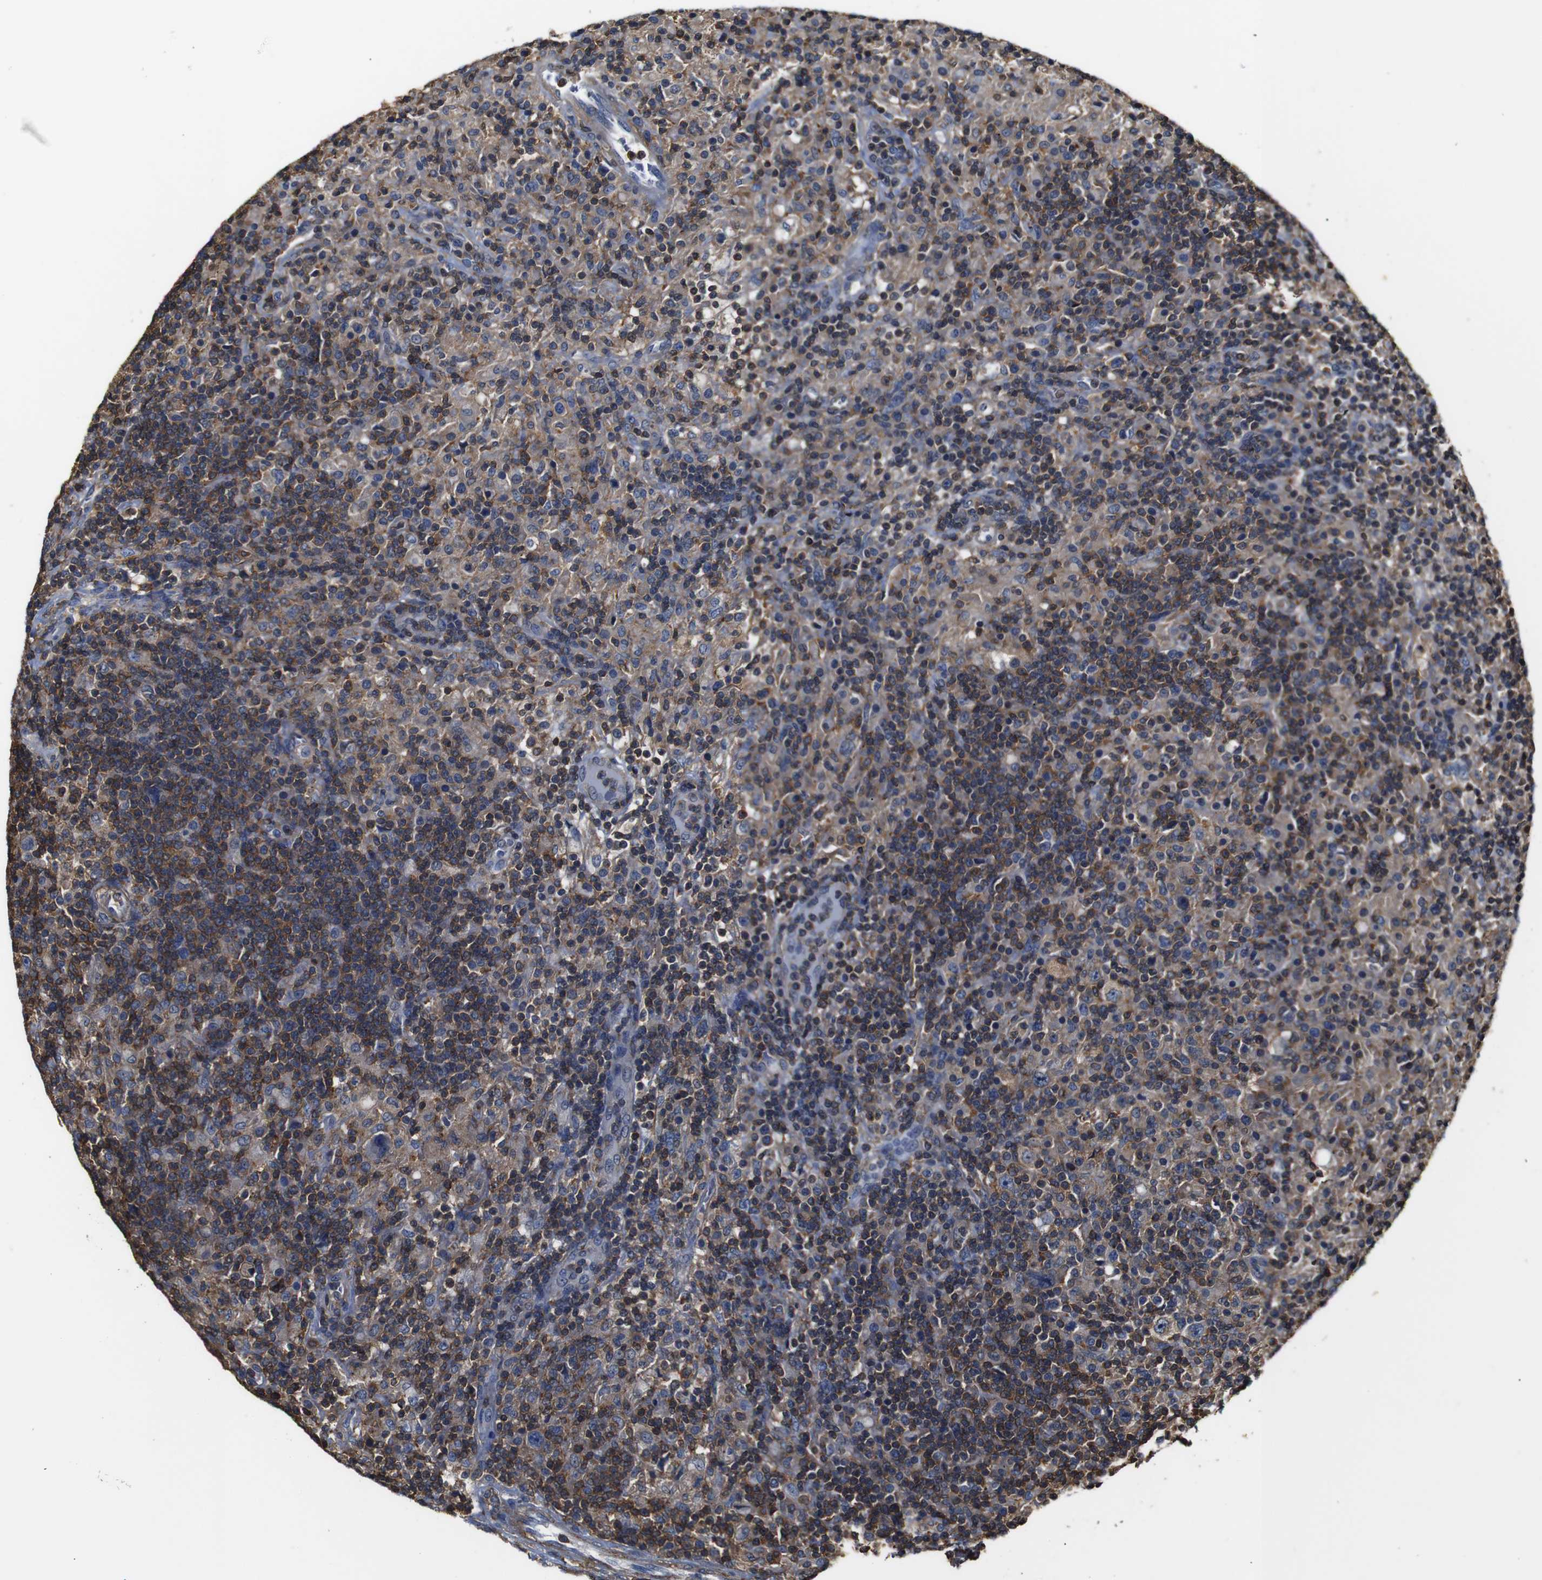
{"staining": {"intensity": "negative", "quantity": "none", "location": "none"}, "tissue": "lymphoma", "cell_type": "Tumor cells", "image_type": "cancer", "snomed": [{"axis": "morphology", "description": "Hodgkin's disease, NOS"}, {"axis": "topography", "description": "Lymph node"}], "caption": "Protein analysis of Hodgkin's disease displays no significant positivity in tumor cells. (Immunohistochemistry (ihc), brightfield microscopy, high magnification).", "gene": "PI4KA", "patient": {"sex": "male", "age": 70}}